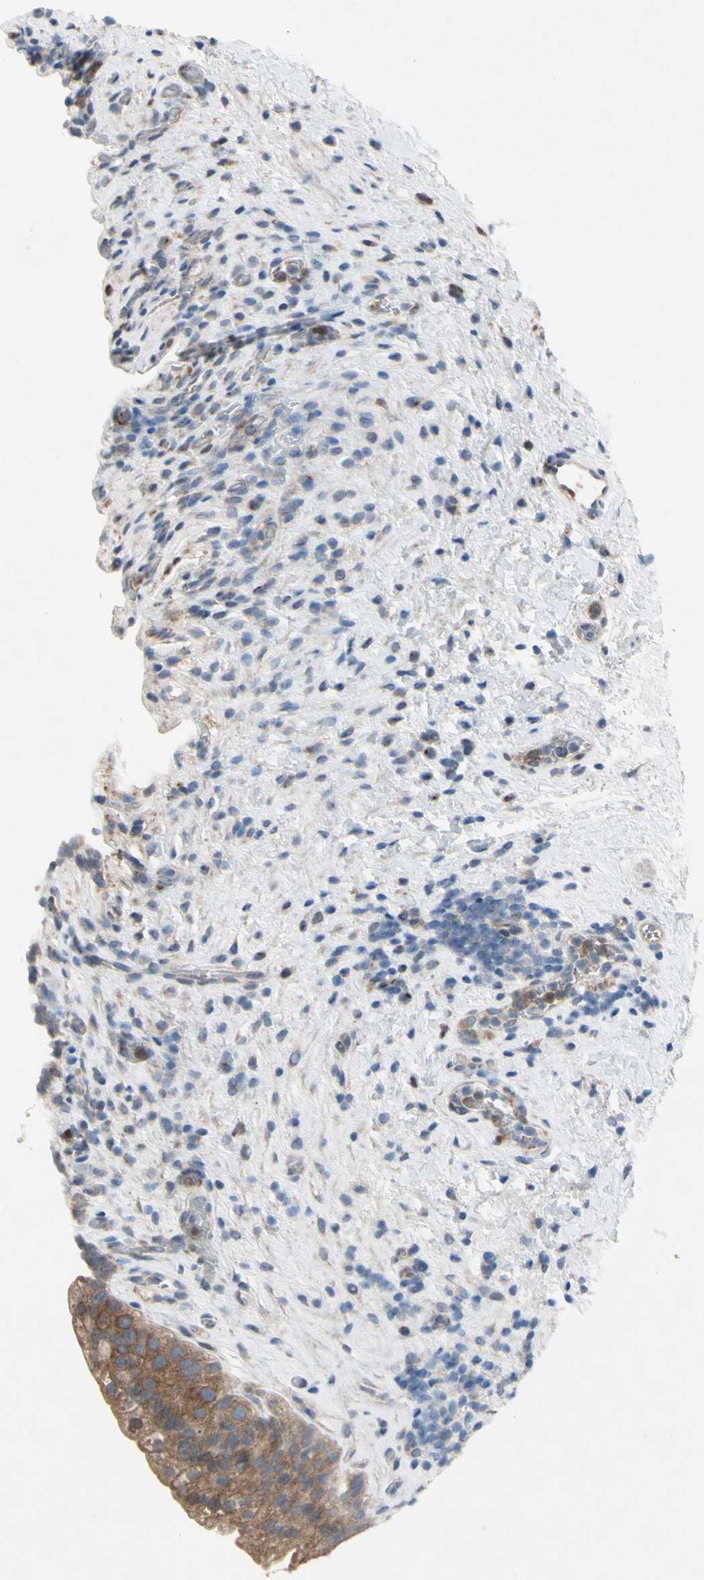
{"staining": {"intensity": "moderate", "quantity": ">75%", "location": "cytoplasmic/membranous"}, "tissue": "urinary bladder", "cell_type": "Urothelial cells", "image_type": "normal", "snomed": [{"axis": "morphology", "description": "Normal tissue, NOS"}, {"axis": "topography", "description": "Urinary bladder"}], "caption": "A micrograph of human urinary bladder stained for a protein reveals moderate cytoplasmic/membranous brown staining in urothelial cells. Using DAB (brown) and hematoxylin (blue) stains, captured at high magnification using brightfield microscopy.", "gene": "GRAMD2B", "patient": {"sex": "female", "age": 64}}